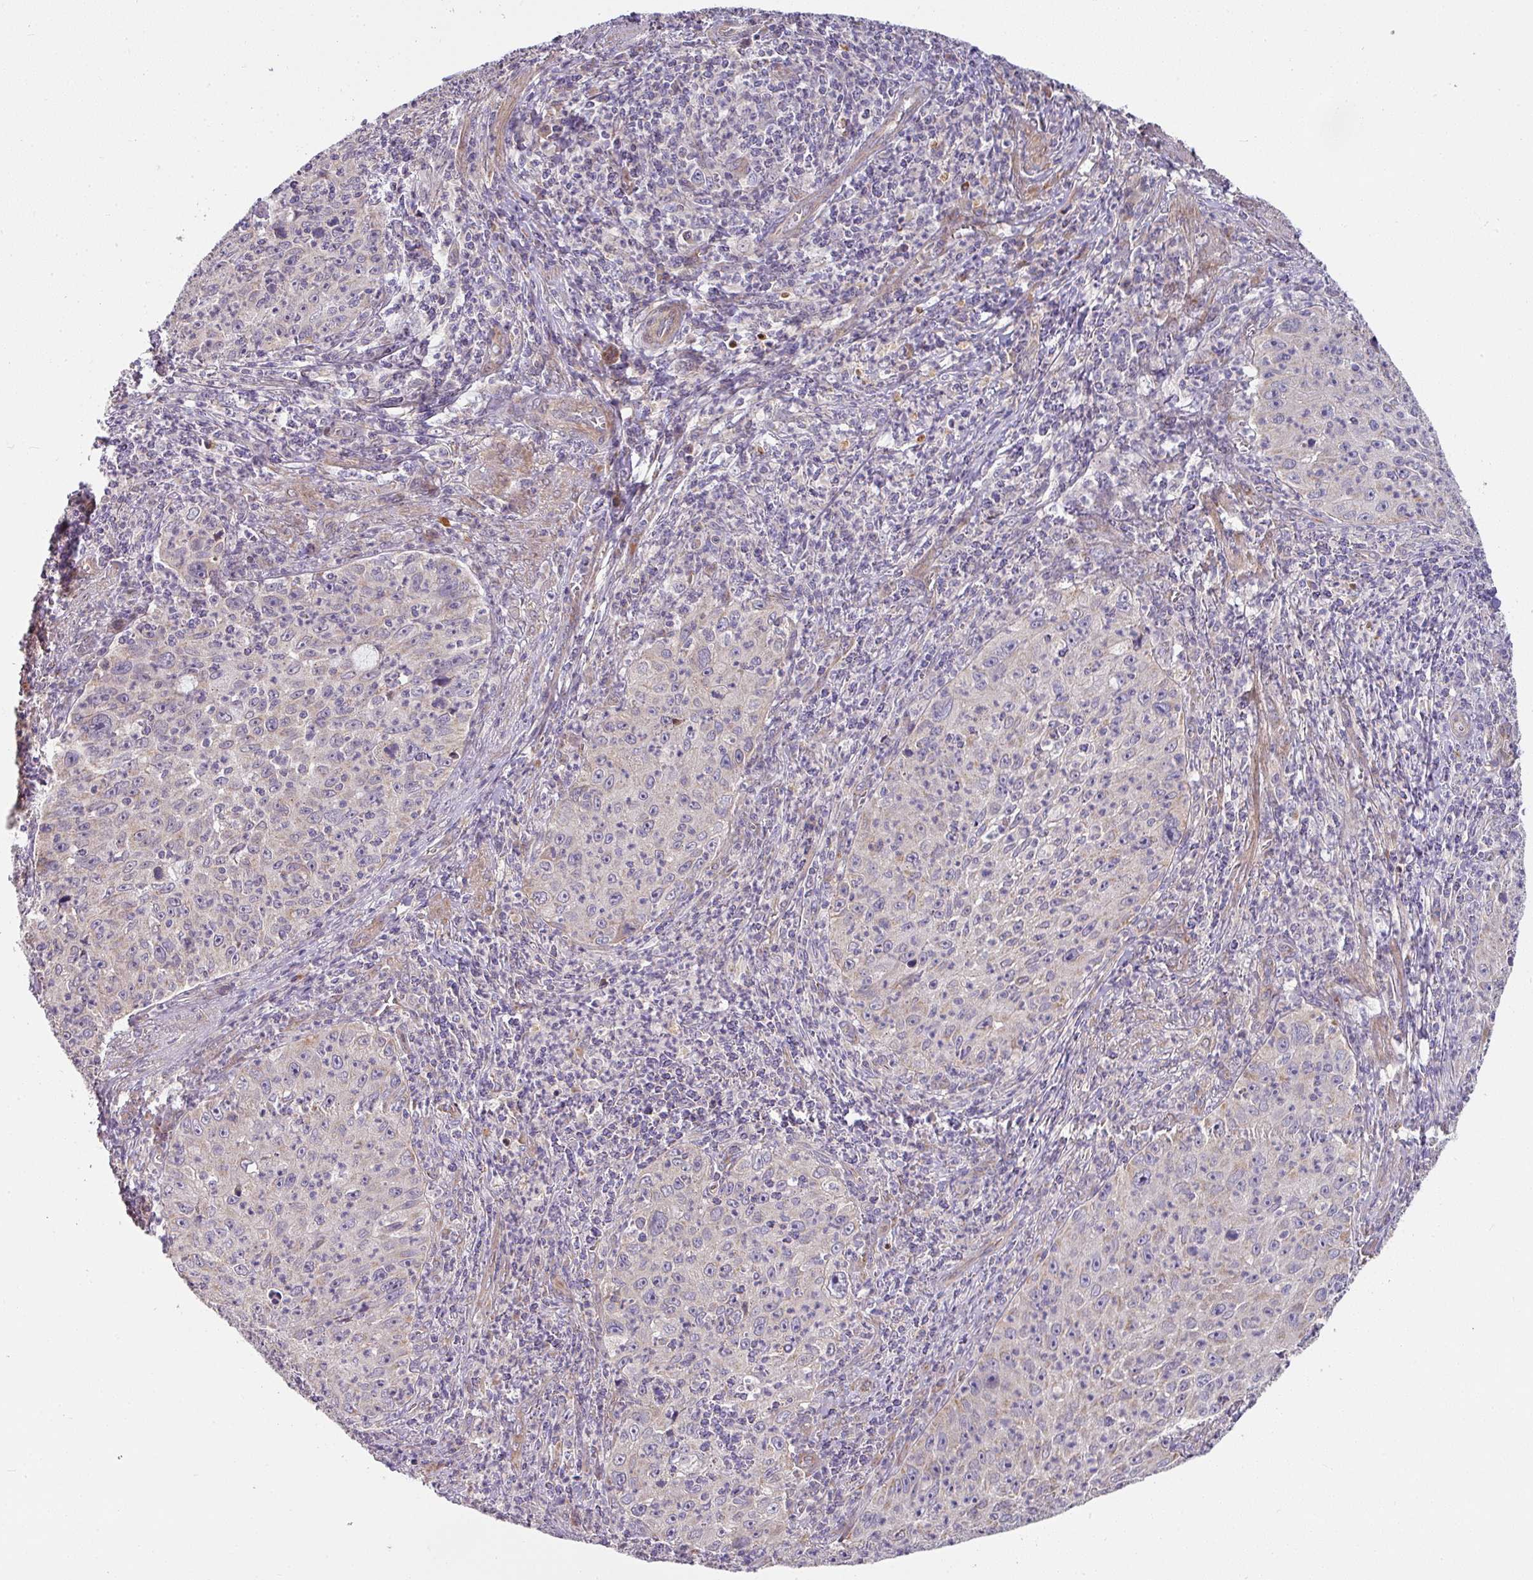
{"staining": {"intensity": "negative", "quantity": "none", "location": "none"}, "tissue": "cervical cancer", "cell_type": "Tumor cells", "image_type": "cancer", "snomed": [{"axis": "morphology", "description": "Squamous cell carcinoma, NOS"}, {"axis": "topography", "description": "Cervix"}], "caption": "Immunohistochemistry (IHC) of human cervical squamous cell carcinoma reveals no staining in tumor cells.", "gene": "STK35", "patient": {"sex": "female", "age": 30}}